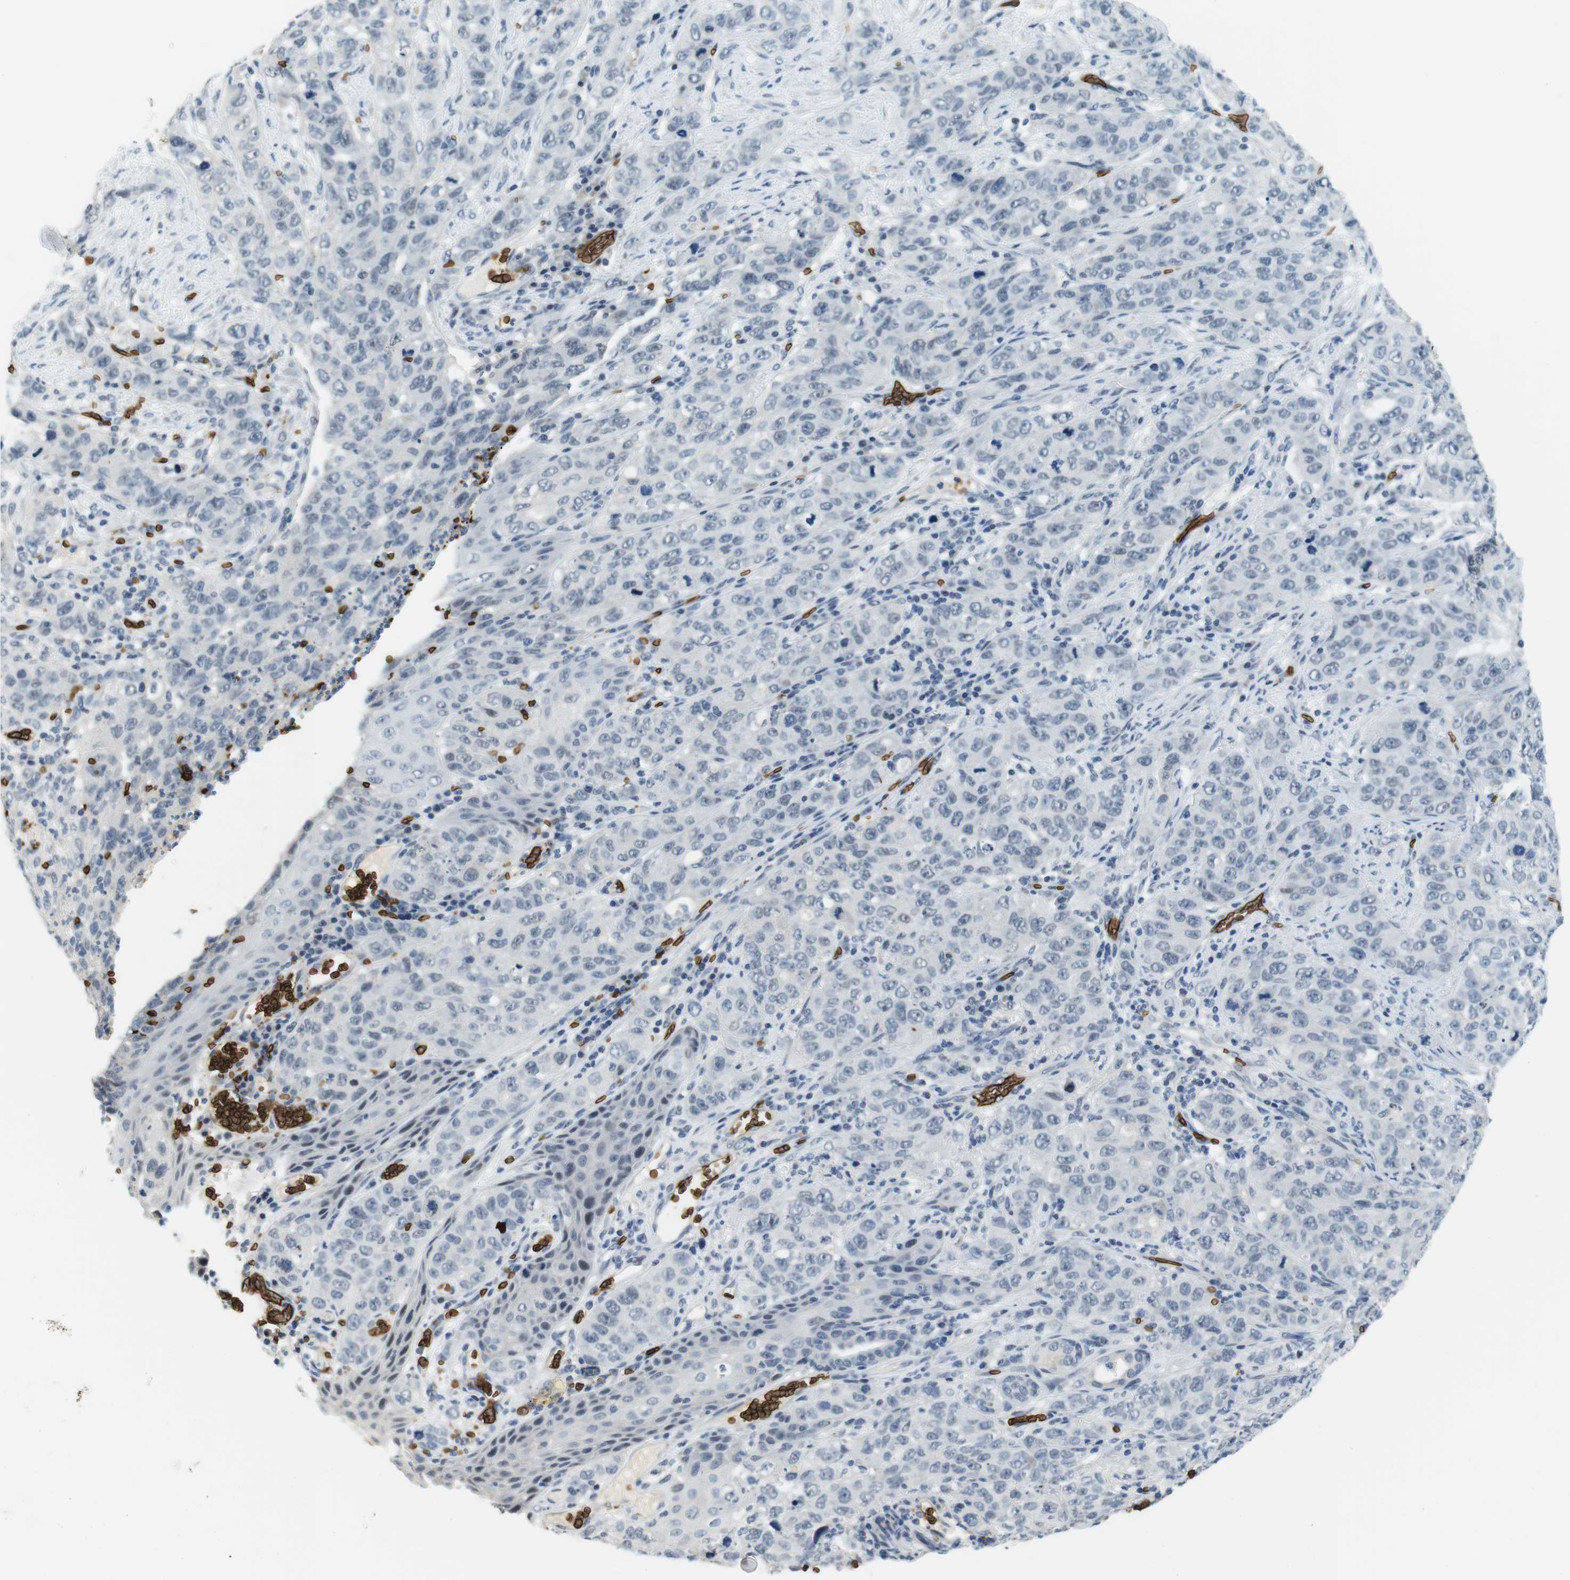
{"staining": {"intensity": "negative", "quantity": "none", "location": "none"}, "tissue": "stomach cancer", "cell_type": "Tumor cells", "image_type": "cancer", "snomed": [{"axis": "morphology", "description": "Adenocarcinoma, NOS"}, {"axis": "topography", "description": "Stomach"}], "caption": "Tumor cells show no significant protein staining in stomach cancer (adenocarcinoma).", "gene": "SLC4A1", "patient": {"sex": "male", "age": 48}}